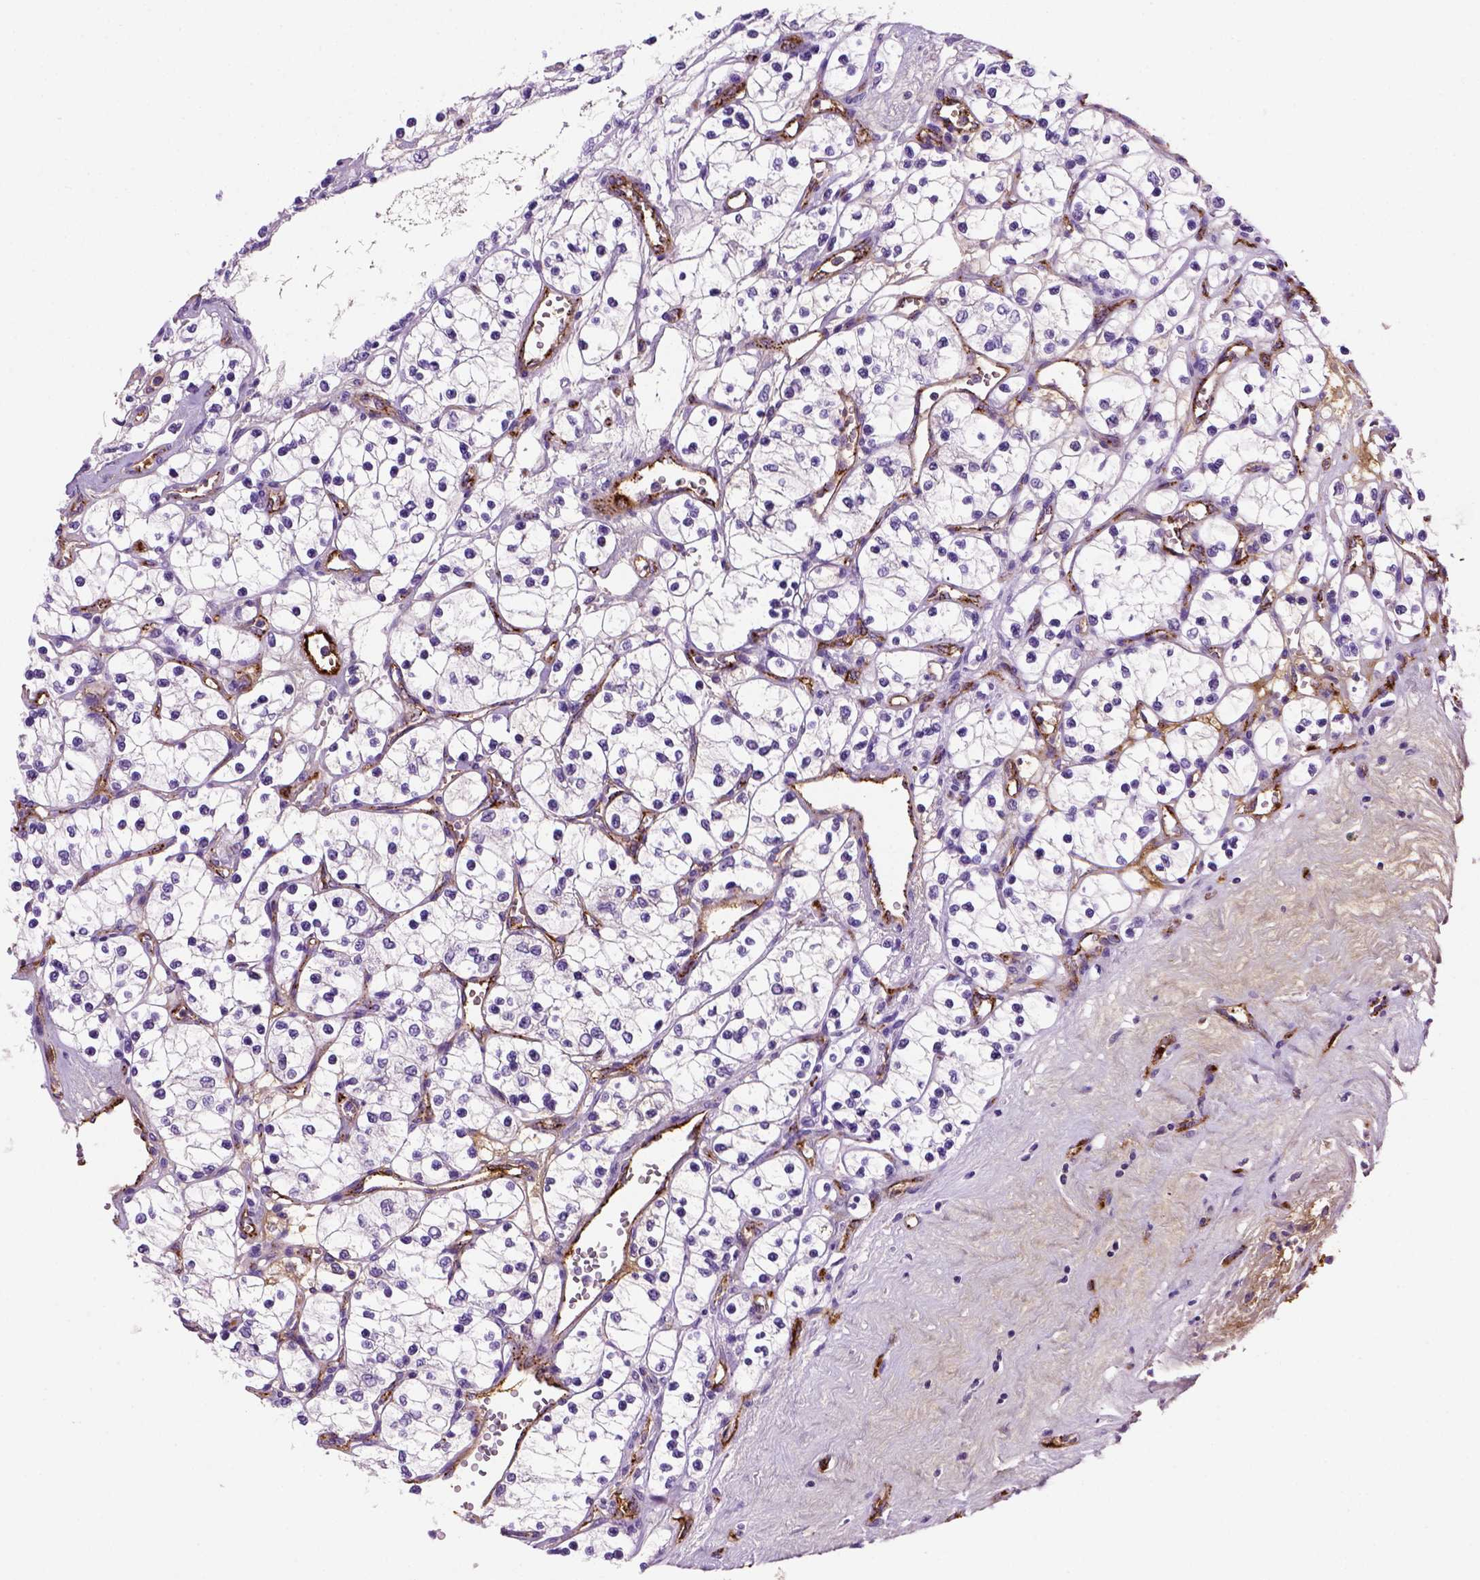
{"staining": {"intensity": "negative", "quantity": "none", "location": "none"}, "tissue": "renal cancer", "cell_type": "Tumor cells", "image_type": "cancer", "snomed": [{"axis": "morphology", "description": "Adenocarcinoma, NOS"}, {"axis": "topography", "description": "Kidney"}], "caption": "High power microscopy image of an IHC image of renal cancer, revealing no significant expression in tumor cells.", "gene": "VWF", "patient": {"sex": "female", "age": 69}}